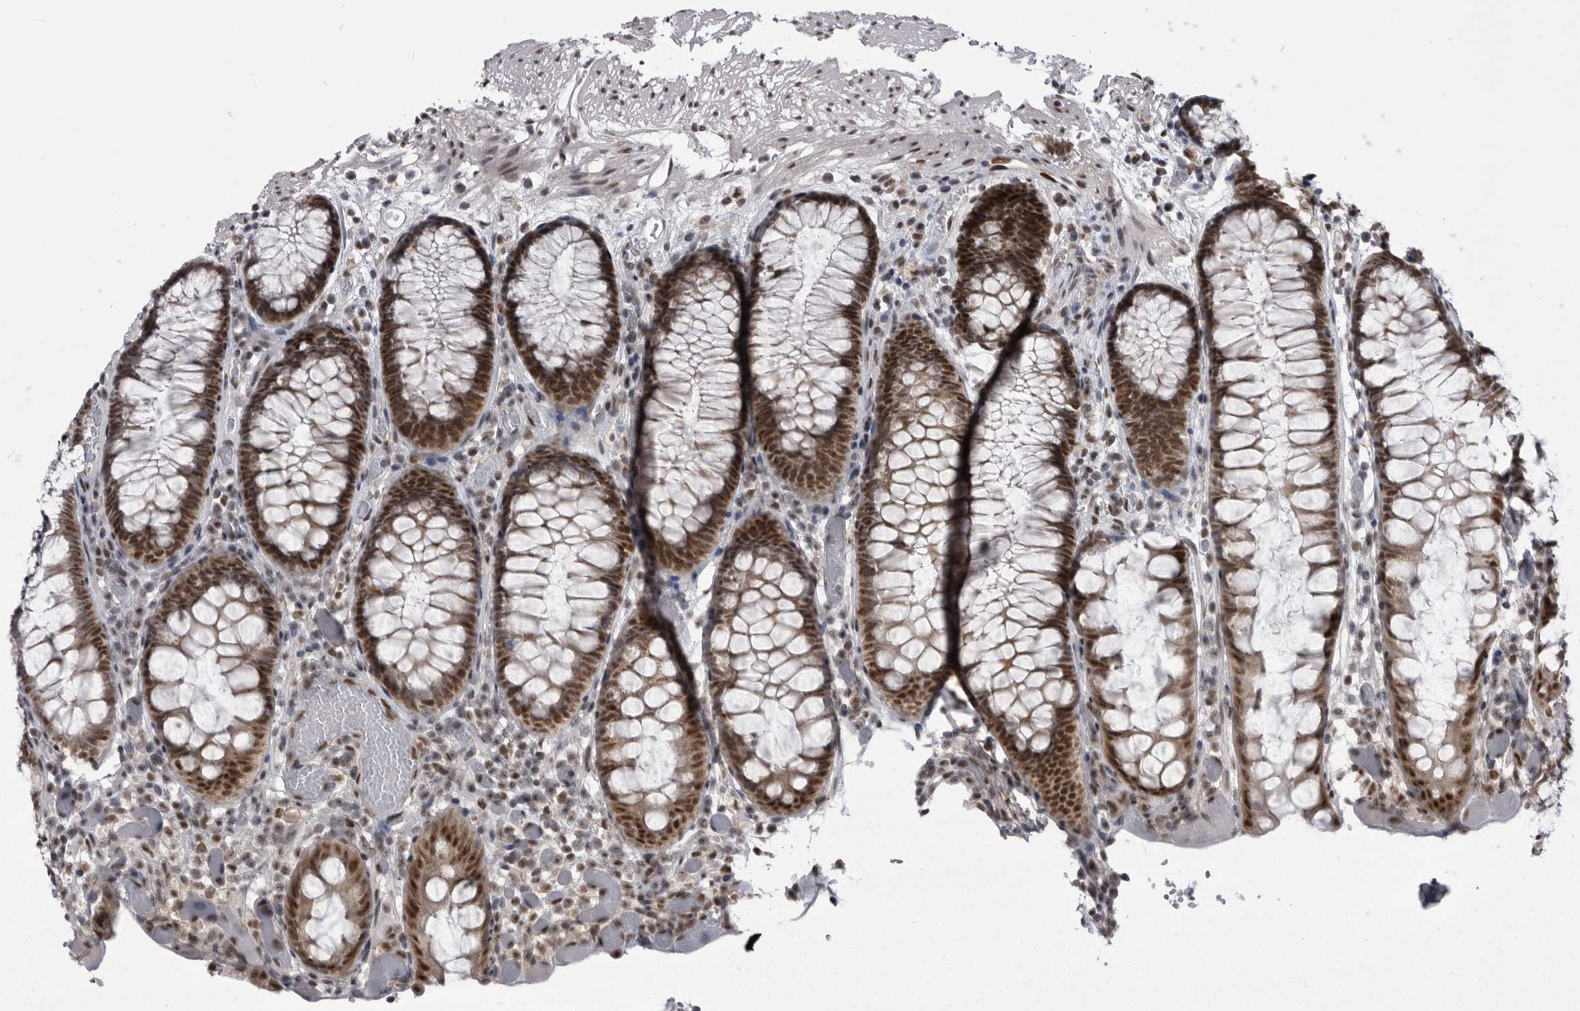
{"staining": {"intensity": "moderate", "quantity": ">75%", "location": "nuclear"}, "tissue": "colon", "cell_type": "Endothelial cells", "image_type": "normal", "snomed": [{"axis": "morphology", "description": "Normal tissue, NOS"}, {"axis": "topography", "description": "Colon"}], "caption": "A brown stain labels moderate nuclear expression of a protein in endothelial cells of normal colon. The staining was performed using DAB (3,3'-diaminobenzidine) to visualize the protein expression in brown, while the nuclei were stained in blue with hematoxylin (Magnification: 20x).", "gene": "MEPCE", "patient": {"sex": "male", "age": 14}}